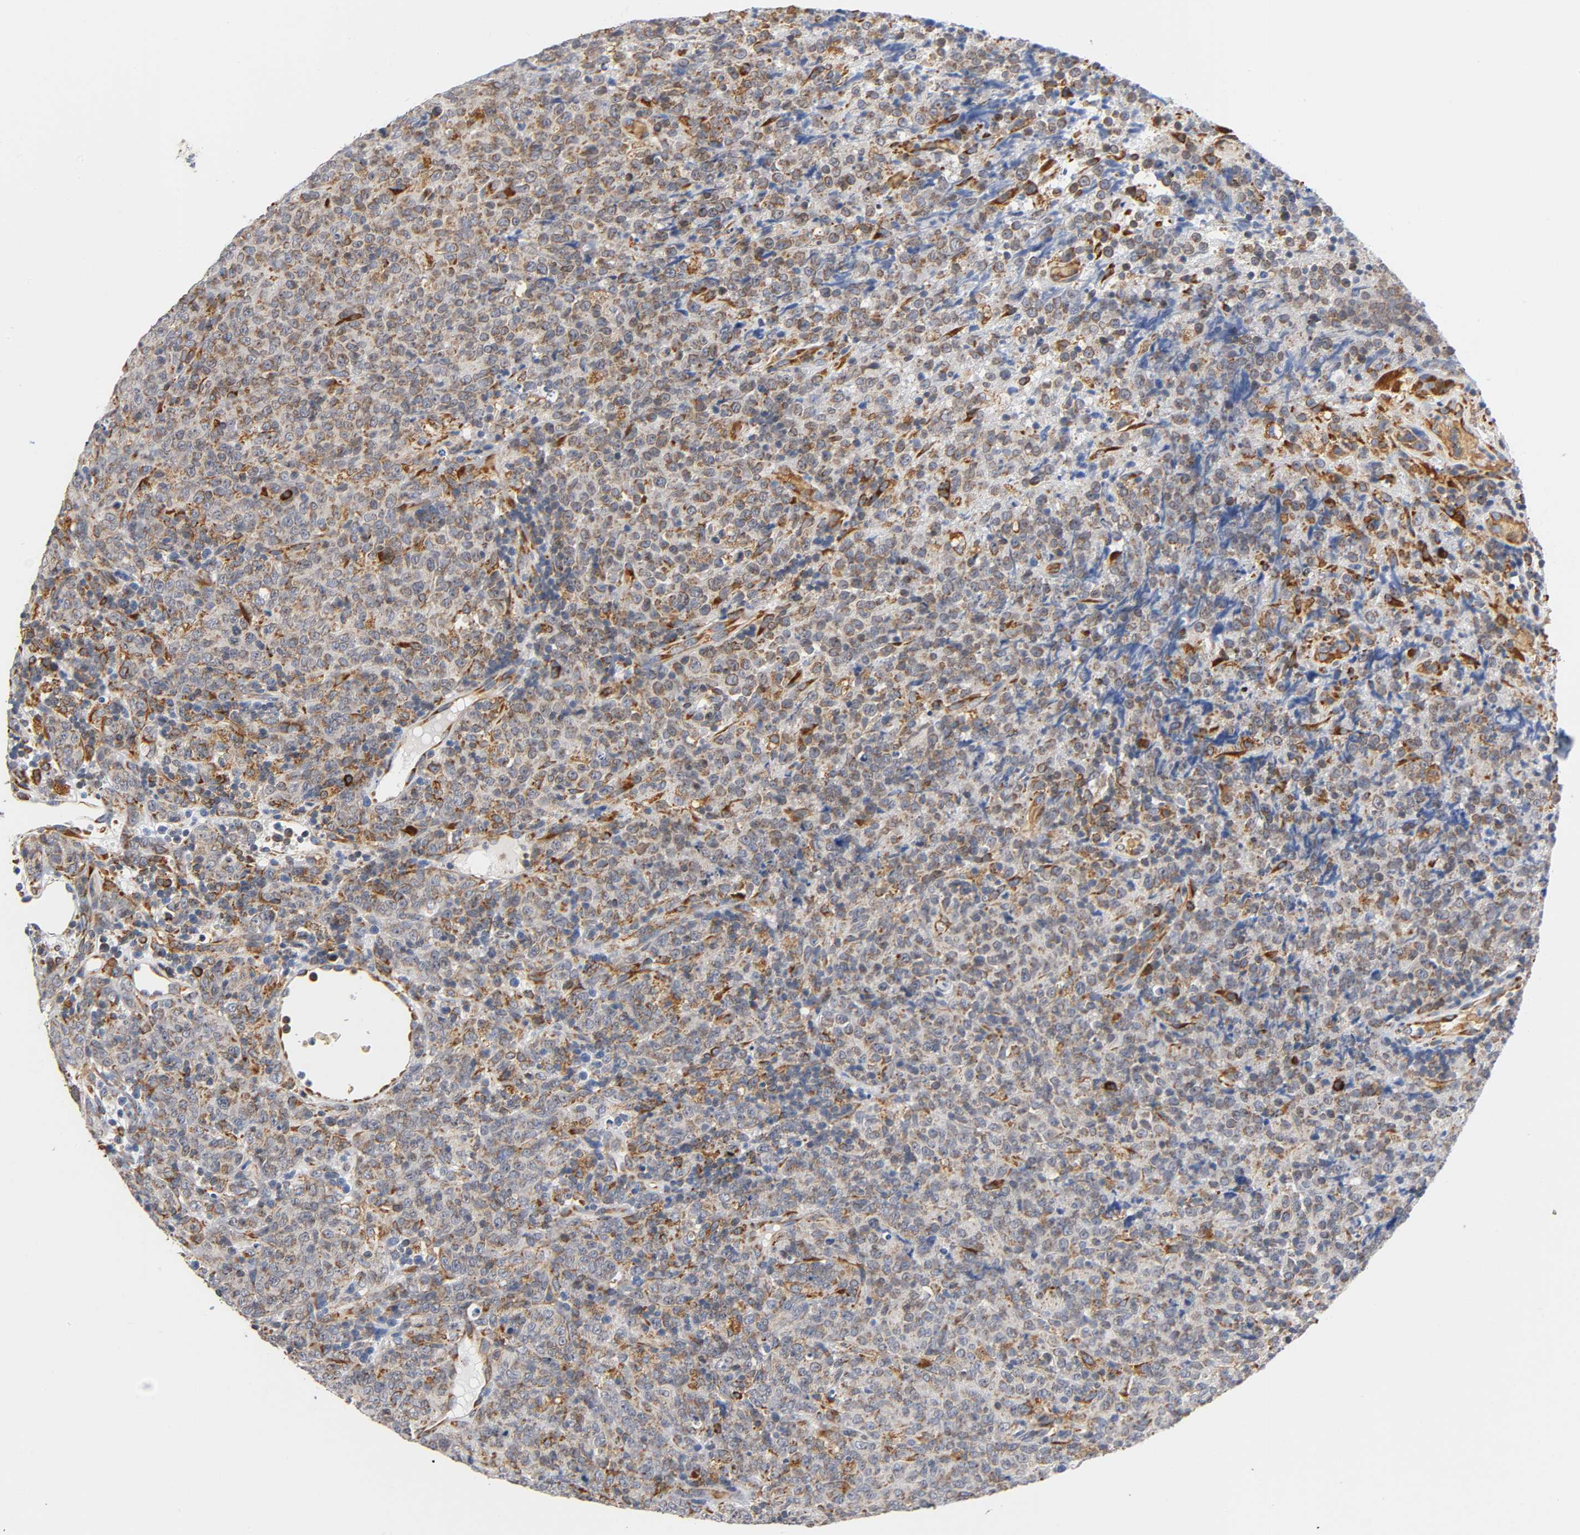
{"staining": {"intensity": "moderate", "quantity": "25%-75%", "location": "cytoplasmic/membranous"}, "tissue": "lymphoma", "cell_type": "Tumor cells", "image_type": "cancer", "snomed": [{"axis": "morphology", "description": "Malignant lymphoma, non-Hodgkin's type, High grade"}, {"axis": "topography", "description": "Tonsil"}], "caption": "Lymphoma stained with a brown dye demonstrates moderate cytoplasmic/membranous positive staining in about 25%-75% of tumor cells.", "gene": "UCKL1", "patient": {"sex": "female", "age": 36}}